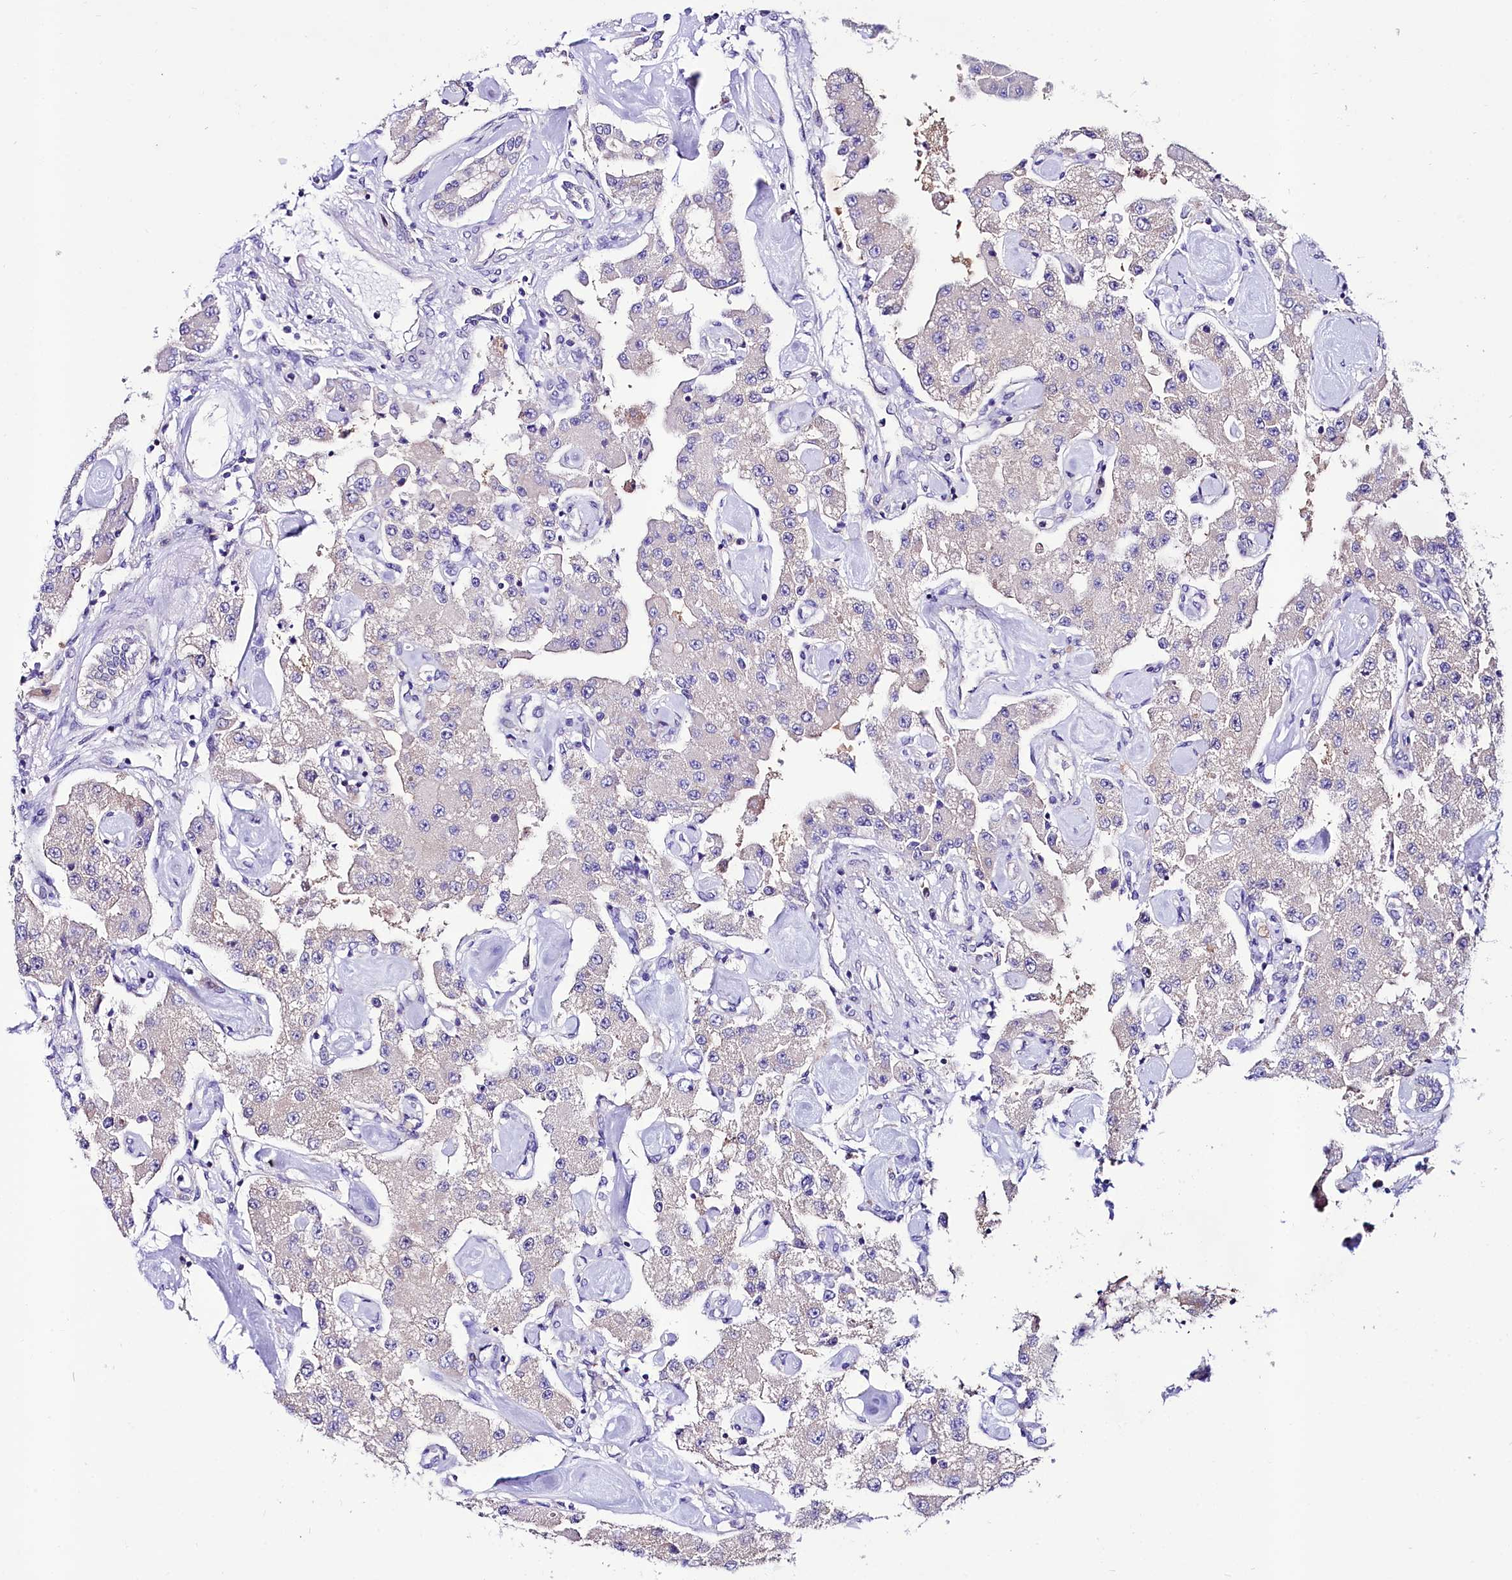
{"staining": {"intensity": "negative", "quantity": "none", "location": "none"}, "tissue": "carcinoid", "cell_type": "Tumor cells", "image_type": "cancer", "snomed": [{"axis": "morphology", "description": "Carcinoid, malignant, NOS"}, {"axis": "topography", "description": "Pancreas"}], "caption": "This is a micrograph of immunohistochemistry (IHC) staining of malignant carcinoid, which shows no expression in tumor cells.", "gene": "ABHD5", "patient": {"sex": "male", "age": 41}}